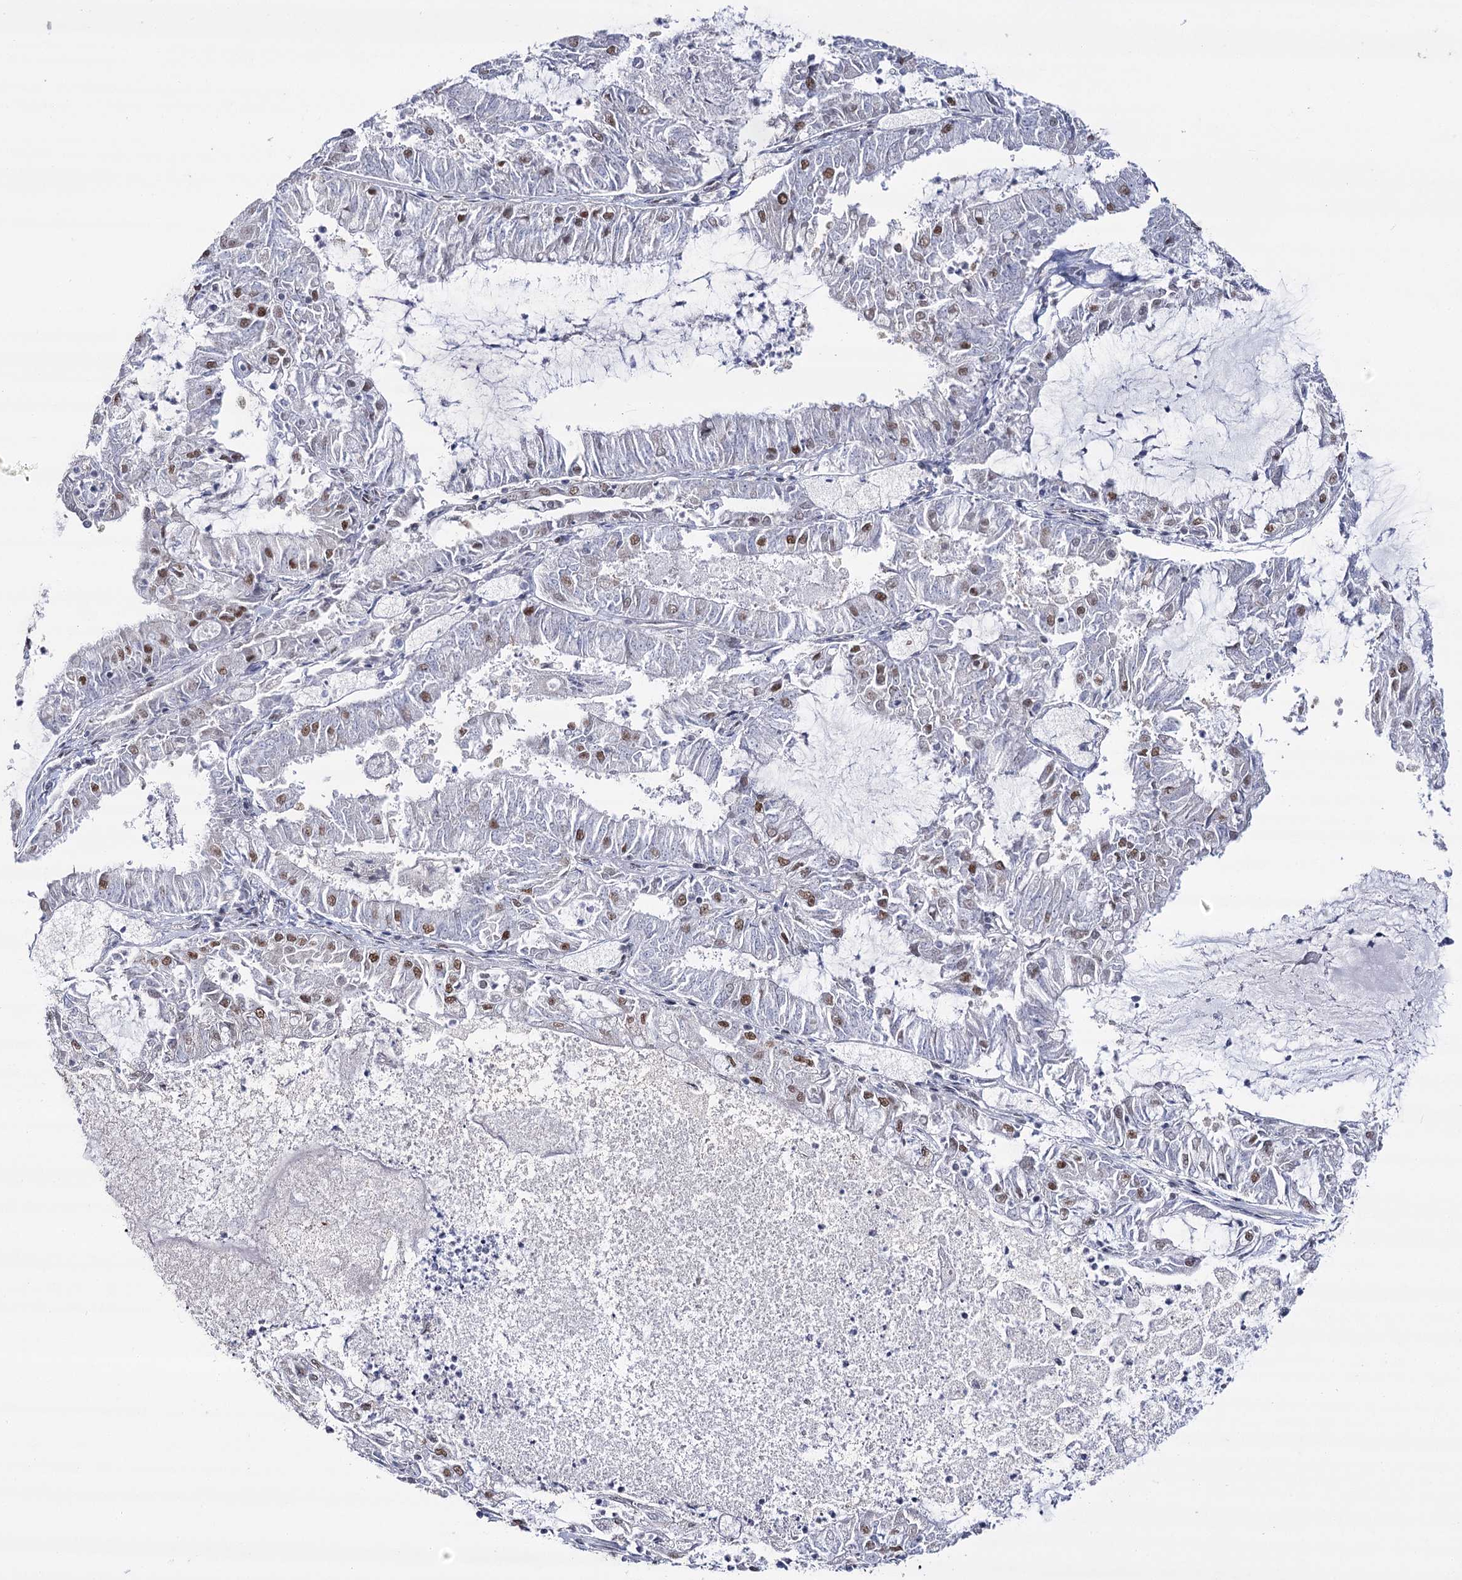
{"staining": {"intensity": "moderate", "quantity": "<25%", "location": "nuclear"}, "tissue": "endometrial cancer", "cell_type": "Tumor cells", "image_type": "cancer", "snomed": [{"axis": "morphology", "description": "Adenocarcinoma, NOS"}, {"axis": "topography", "description": "Endometrium"}], "caption": "Immunohistochemistry photomicrograph of human endometrial cancer (adenocarcinoma) stained for a protein (brown), which demonstrates low levels of moderate nuclear staining in about <25% of tumor cells.", "gene": "VGLL4", "patient": {"sex": "female", "age": 57}}